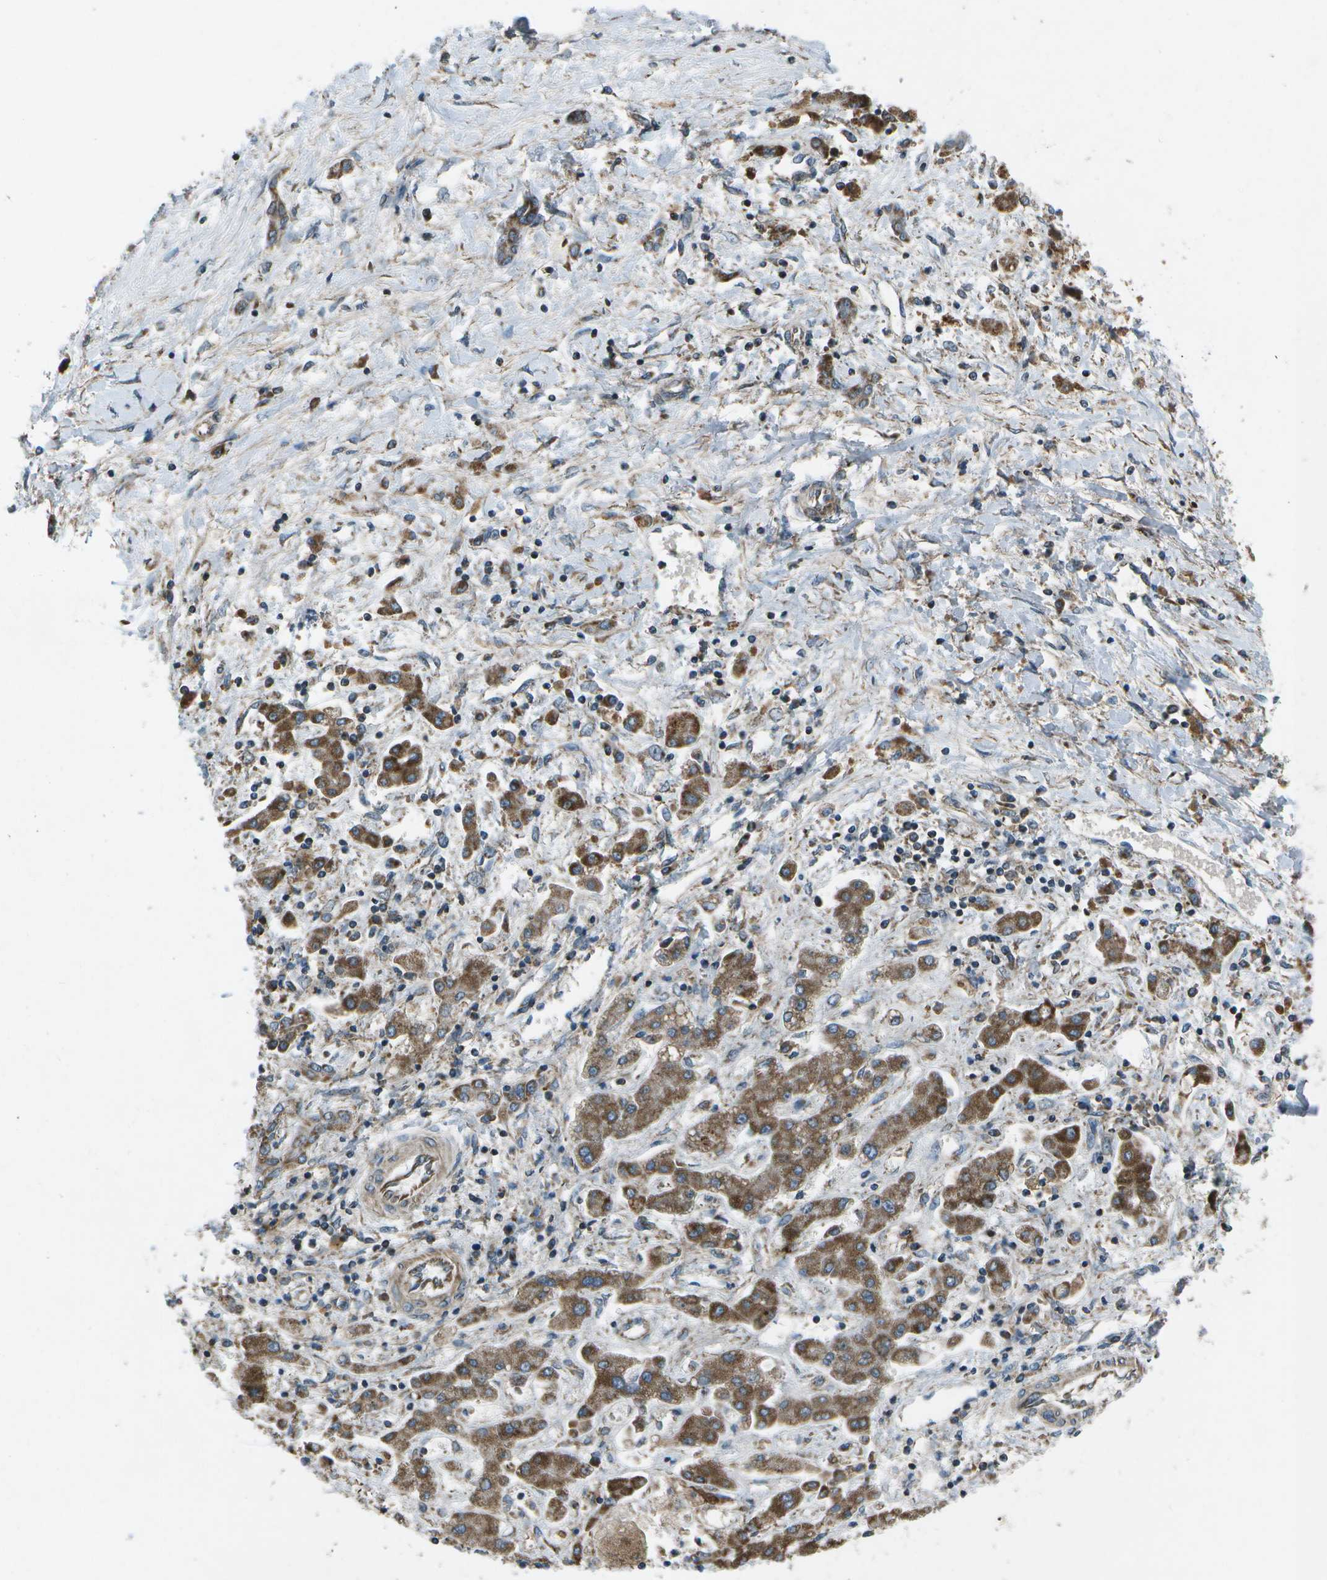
{"staining": {"intensity": "moderate", "quantity": ">75%", "location": "cytoplasmic/membranous"}, "tissue": "liver cancer", "cell_type": "Tumor cells", "image_type": "cancer", "snomed": [{"axis": "morphology", "description": "Cholangiocarcinoma"}, {"axis": "topography", "description": "Liver"}], "caption": "Cholangiocarcinoma (liver) stained for a protein (brown) demonstrates moderate cytoplasmic/membranous positive staining in about >75% of tumor cells.", "gene": "EIF2AK1", "patient": {"sex": "male", "age": 50}}